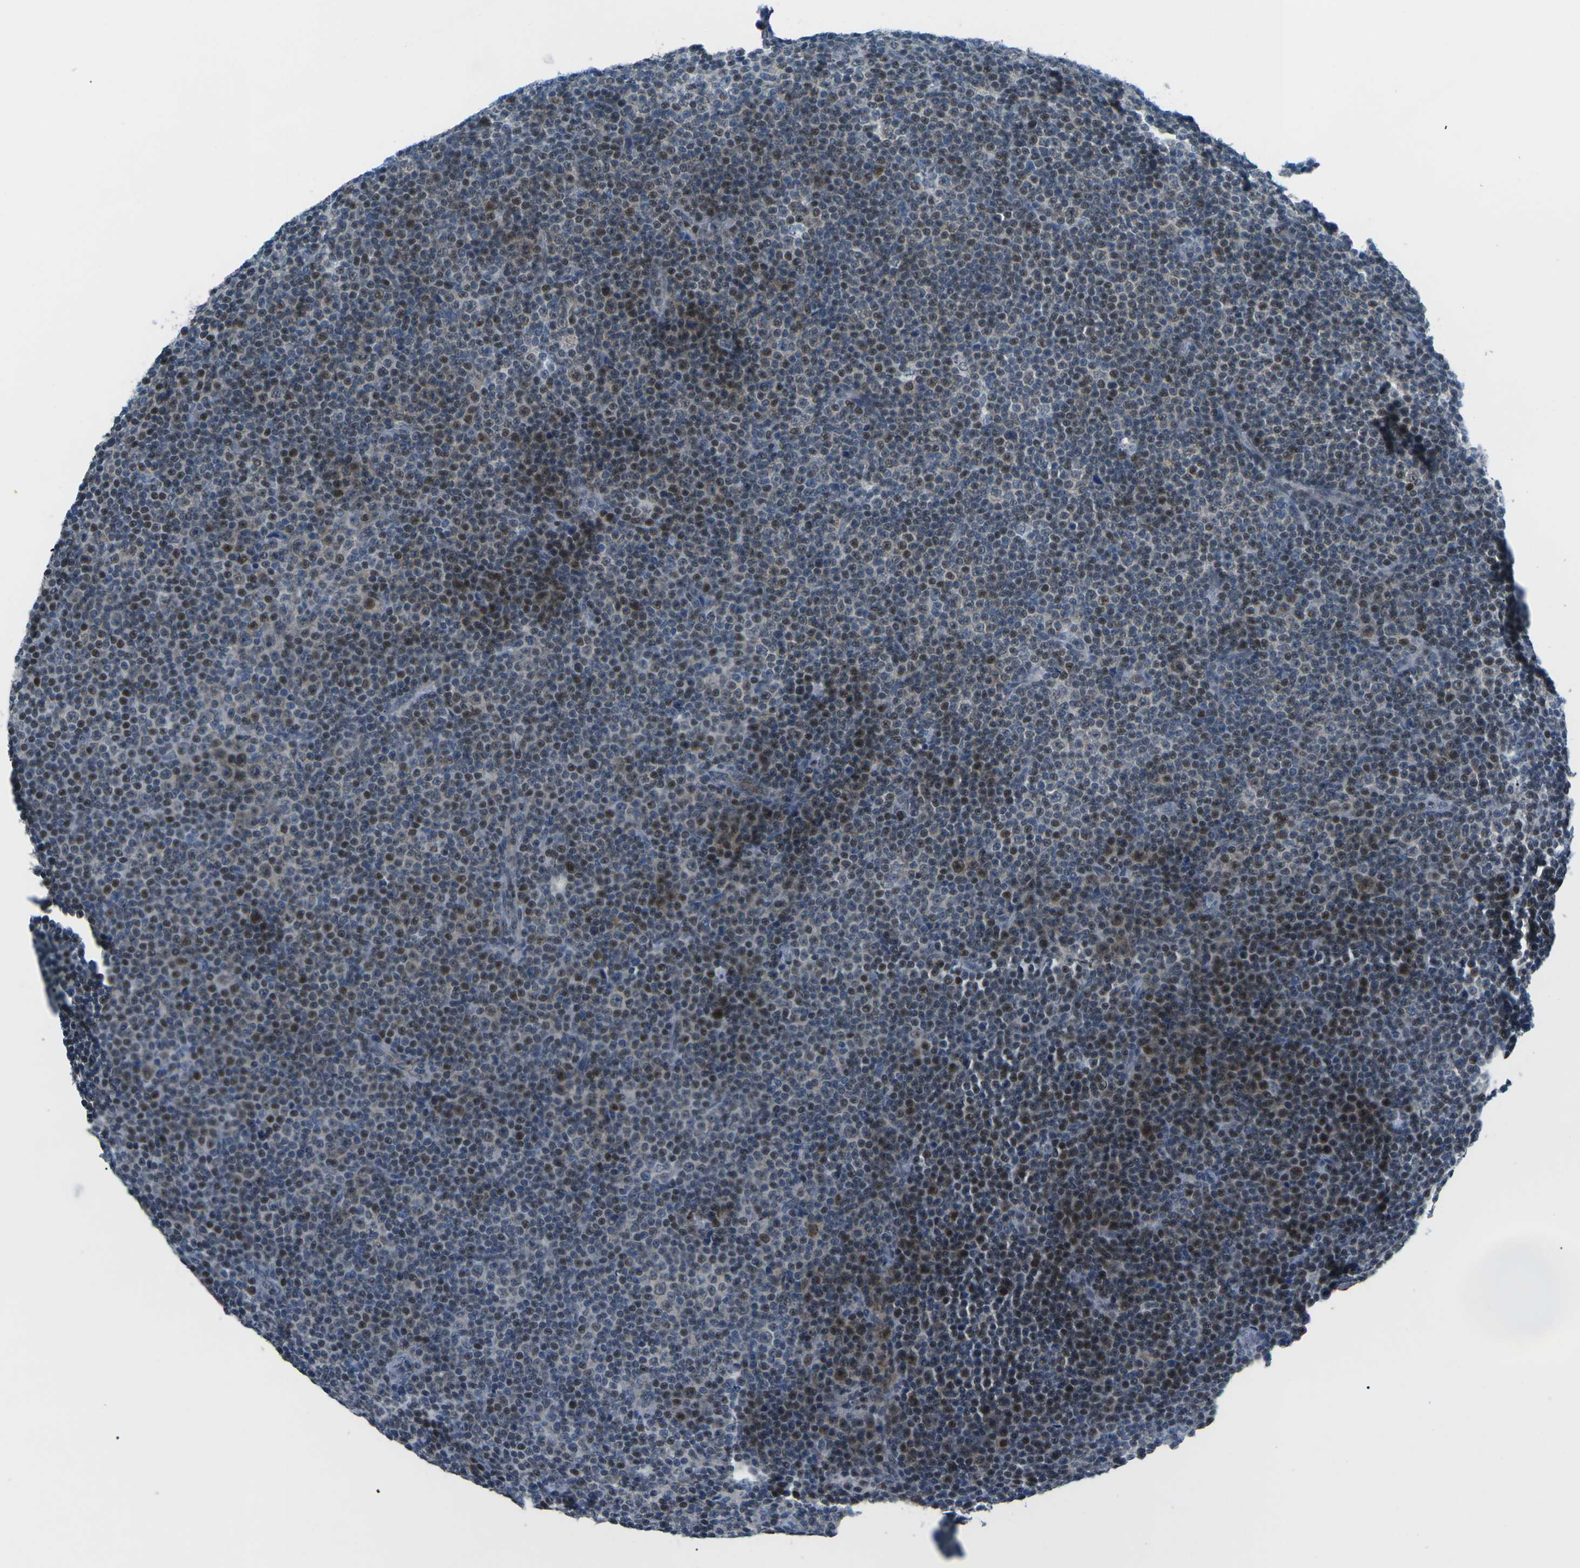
{"staining": {"intensity": "moderate", "quantity": "25%-75%", "location": "nuclear"}, "tissue": "lymphoma", "cell_type": "Tumor cells", "image_type": "cancer", "snomed": [{"axis": "morphology", "description": "Malignant lymphoma, non-Hodgkin's type, Low grade"}, {"axis": "topography", "description": "Lymph node"}], "caption": "The histopathology image exhibits a brown stain indicating the presence of a protein in the nuclear of tumor cells in lymphoma.", "gene": "MBNL1", "patient": {"sex": "female", "age": 67}}